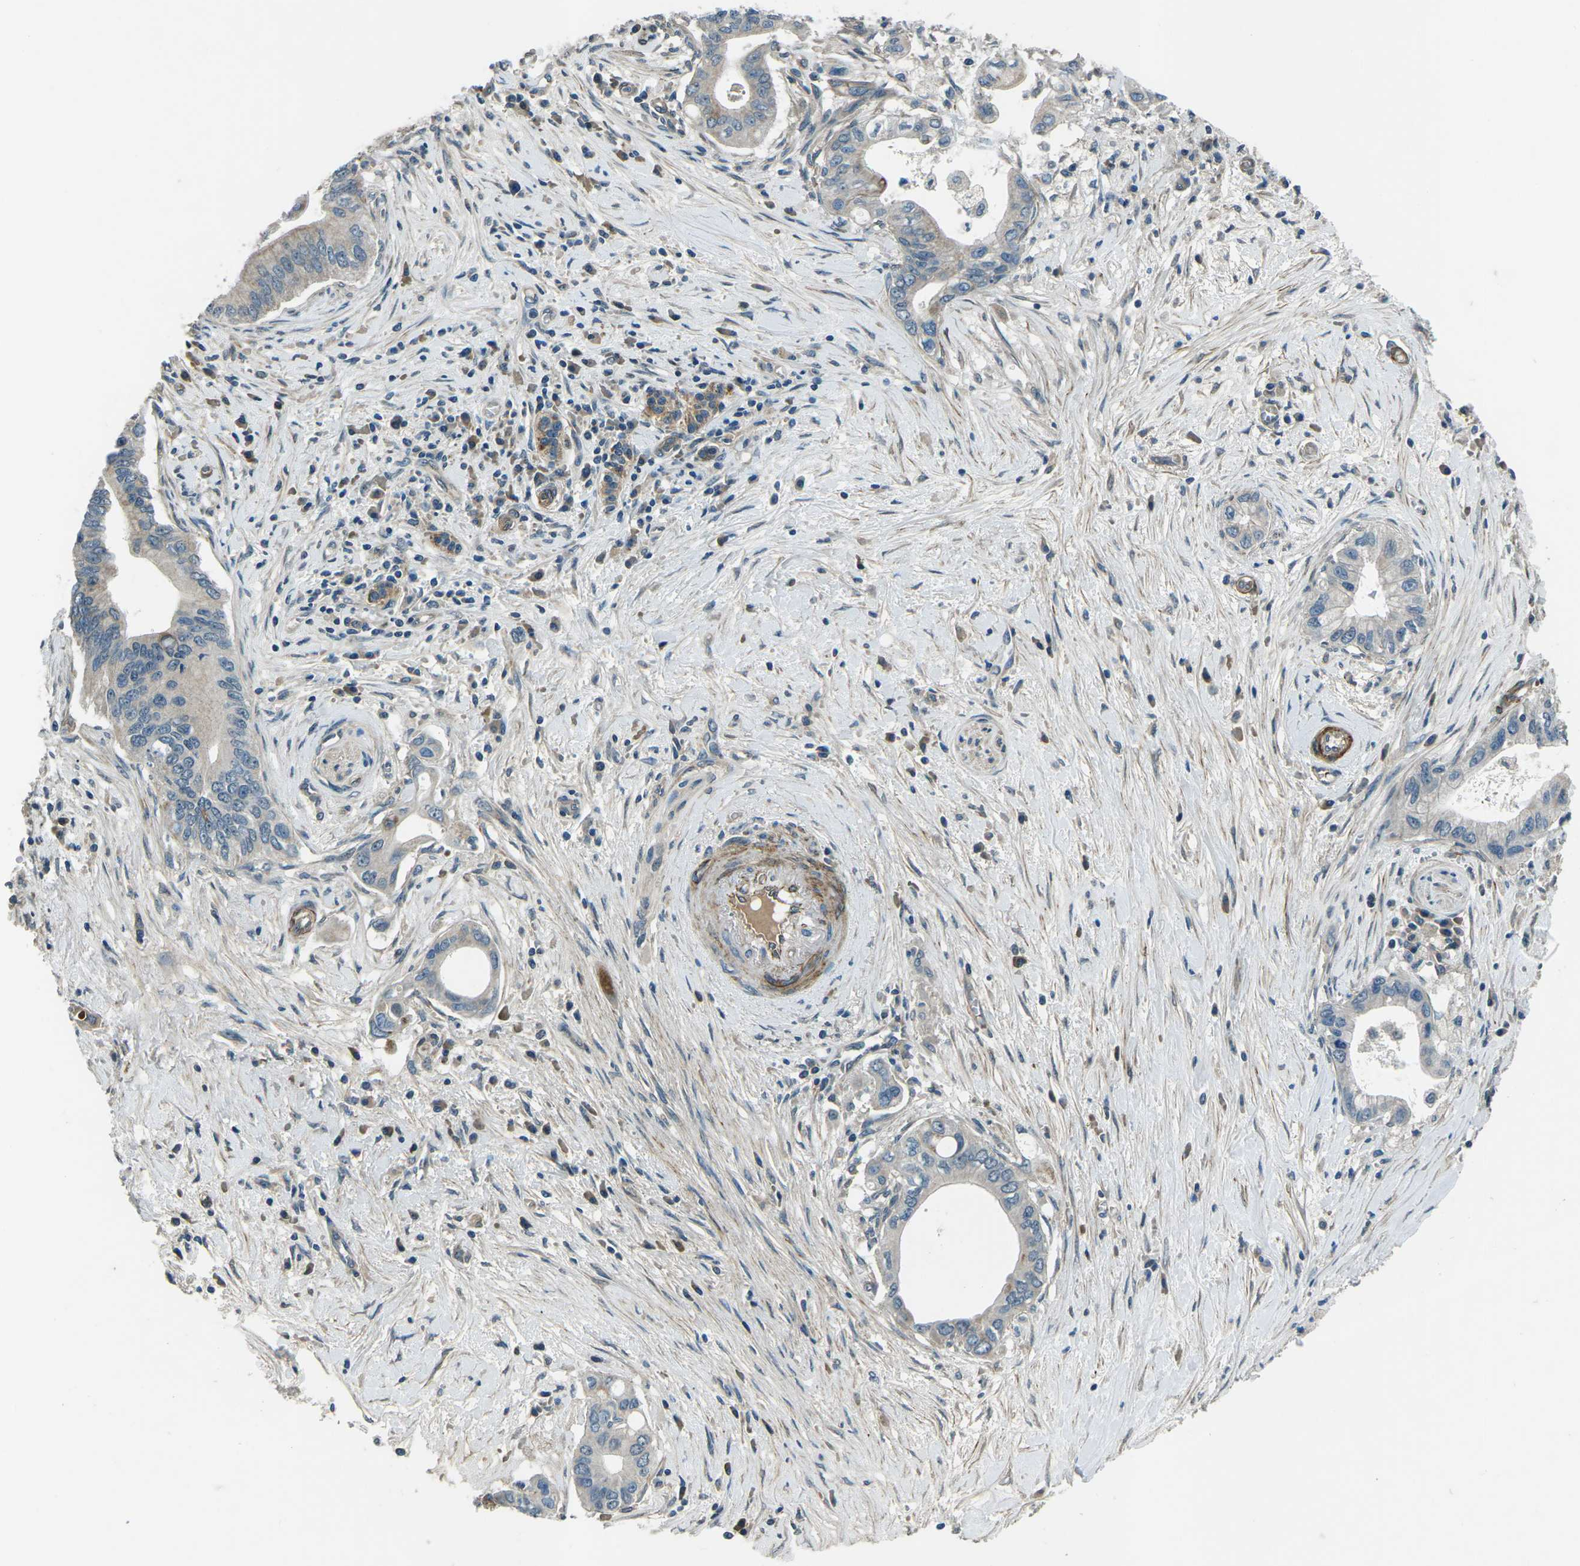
{"staining": {"intensity": "weak", "quantity": "<25%", "location": "cytoplasmic/membranous"}, "tissue": "pancreatic cancer", "cell_type": "Tumor cells", "image_type": "cancer", "snomed": [{"axis": "morphology", "description": "Adenocarcinoma, NOS"}, {"axis": "topography", "description": "Pancreas"}], "caption": "Immunohistochemistry (IHC) of human adenocarcinoma (pancreatic) demonstrates no expression in tumor cells.", "gene": "AFAP1", "patient": {"sex": "female", "age": 73}}